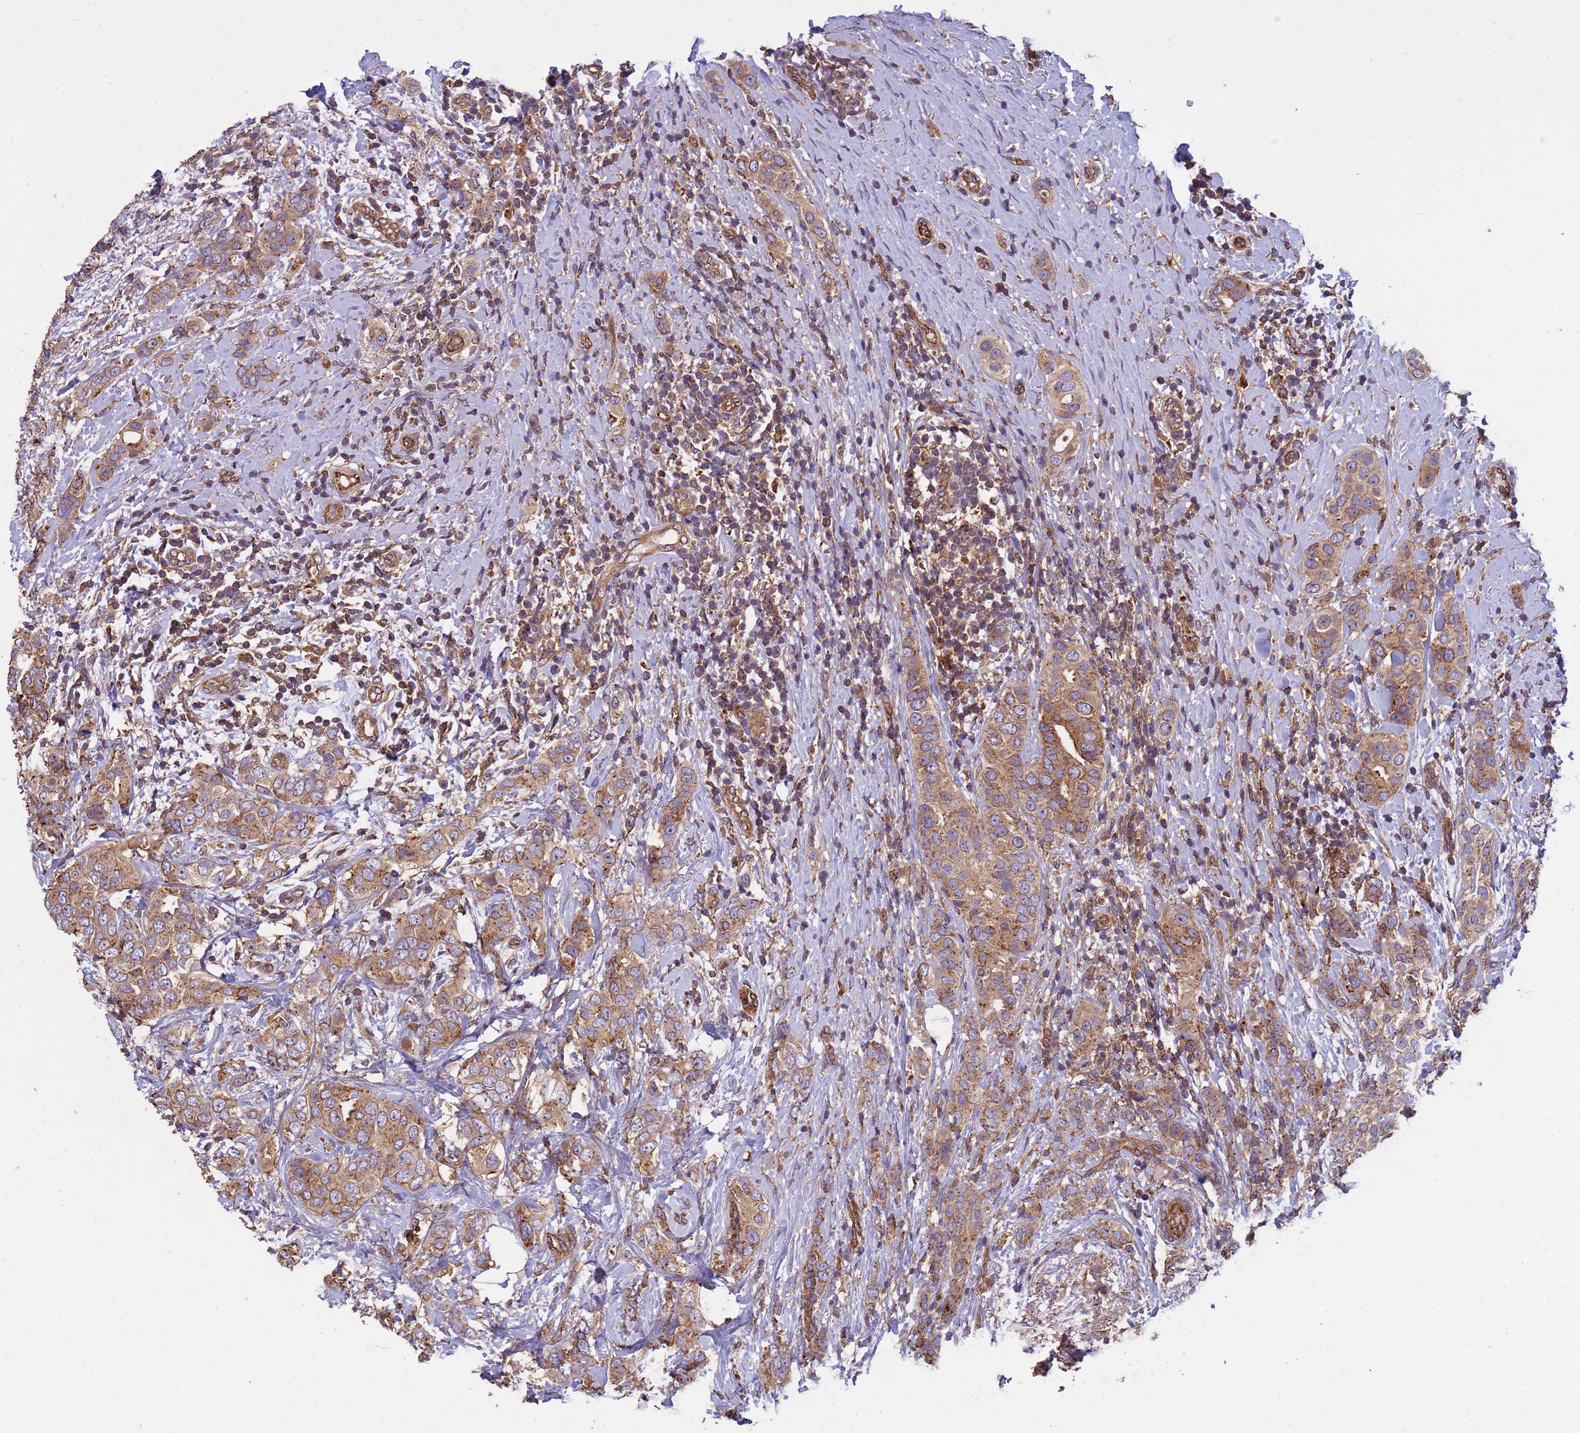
{"staining": {"intensity": "moderate", "quantity": ">75%", "location": "cytoplasmic/membranous"}, "tissue": "breast cancer", "cell_type": "Tumor cells", "image_type": "cancer", "snomed": [{"axis": "morphology", "description": "Lobular carcinoma"}, {"axis": "topography", "description": "Breast"}], "caption": "Breast cancer (lobular carcinoma) tissue displays moderate cytoplasmic/membranous staining in about >75% of tumor cells, visualized by immunohistochemistry.", "gene": "RAB10", "patient": {"sex": "female", "age": 51}}